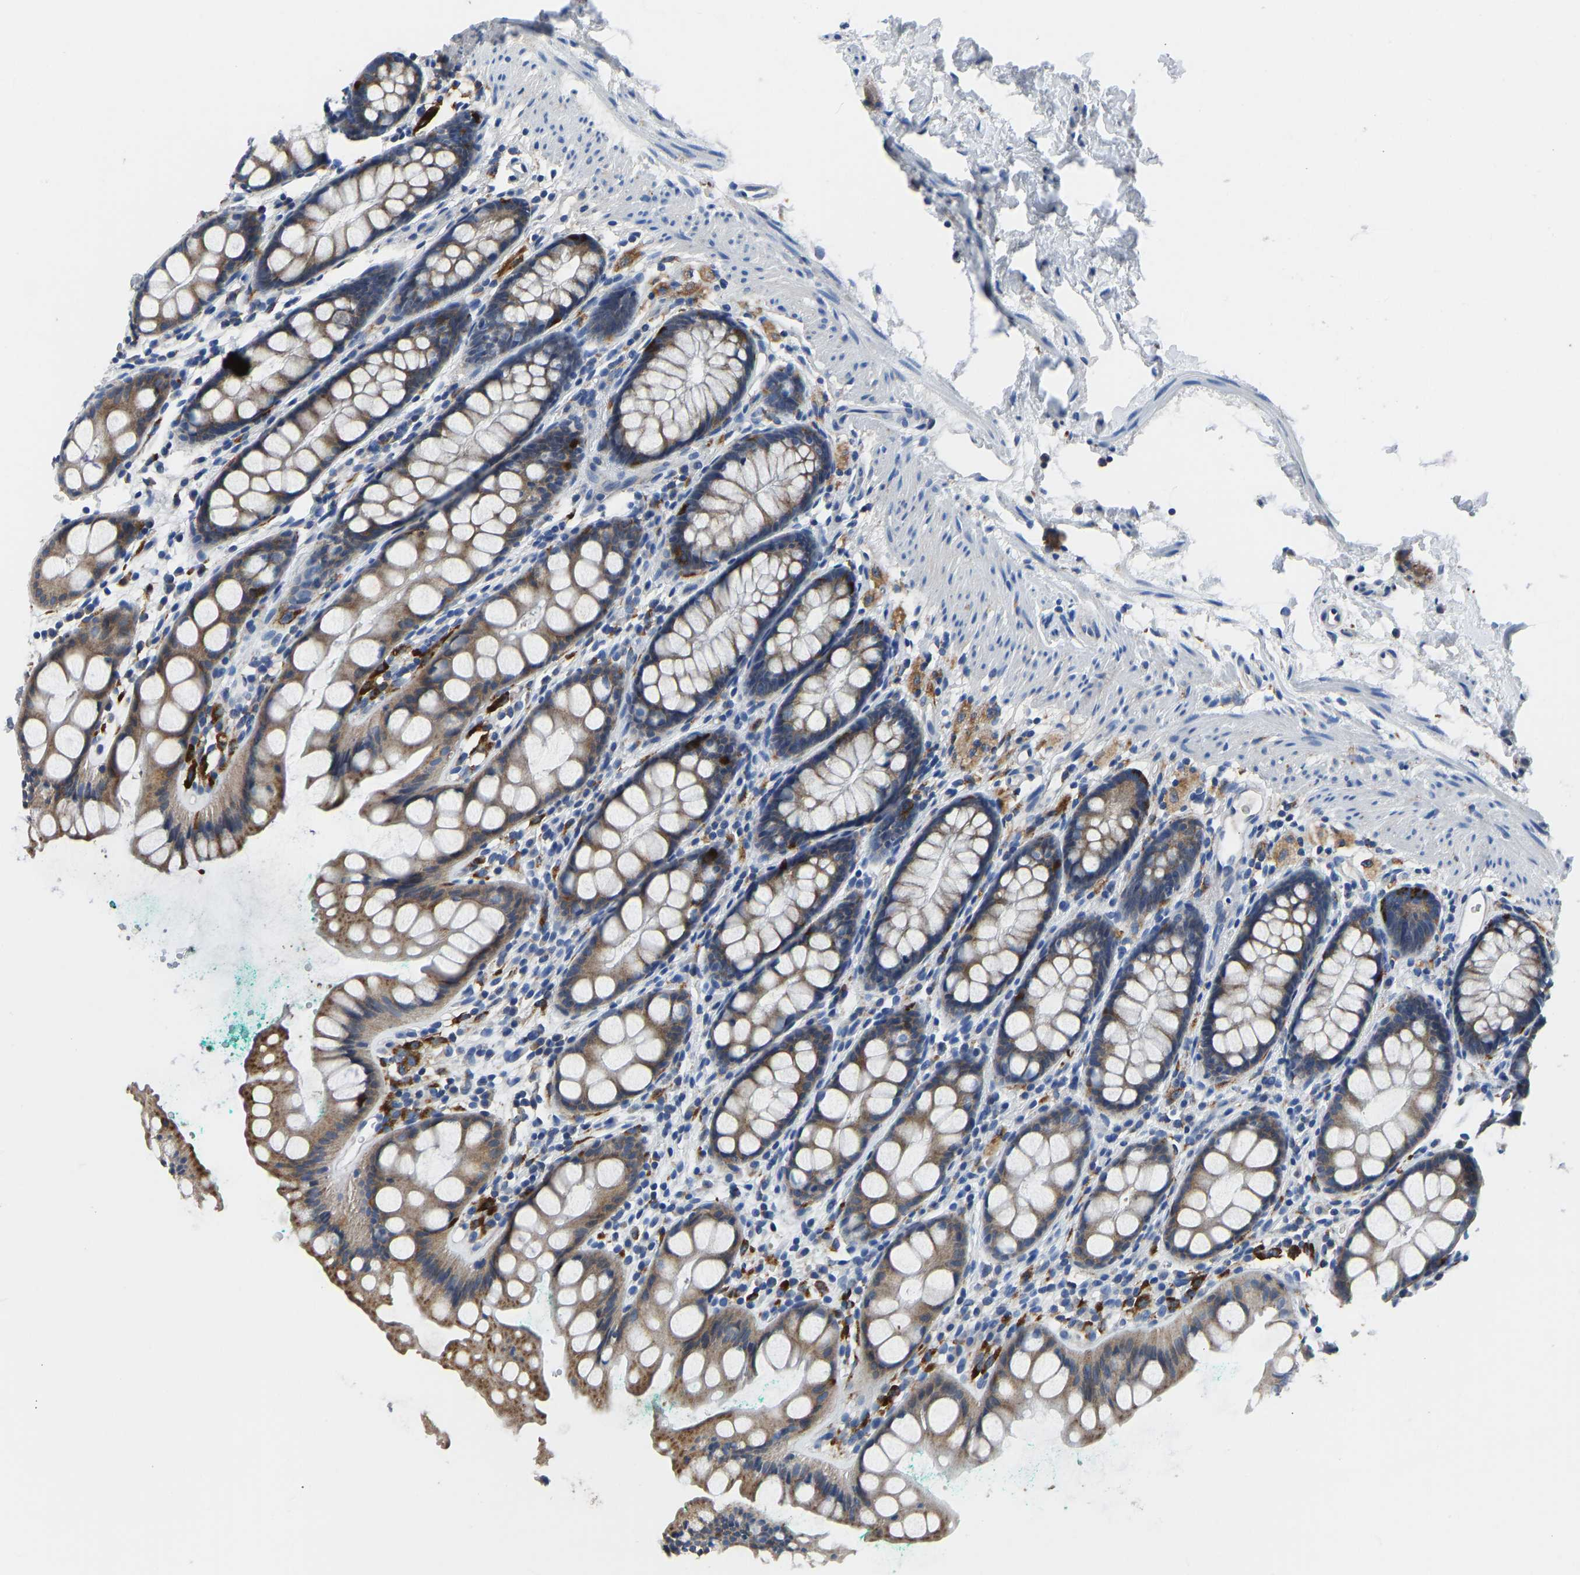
{"staining": {"intensity": "moderate", "quantity": ">75%", "location": "cytoplasmic/membranous"}, "tissue": "rectum", "cell_type": "Glandular cells", "image_type": "normal", "snomed": [{"axis": "morphology", "description": "Normal tissue, NOS"}, {"axis": "topography", "description": "Rectum"}], "caption": "Immunohistochemistry of normal rectum reveals medium levels of moderate cytoplasmic/membranous expression in approximately >75% of glandular cells. The staining was performed using DAB (3,3'-diaminobenzidine), with brown indicating positive protein expression. Nuclei are stained blue with hematoxylin.", "gene": "ATP6V1E1", "patient": {"sex": "female", "age": 65}}